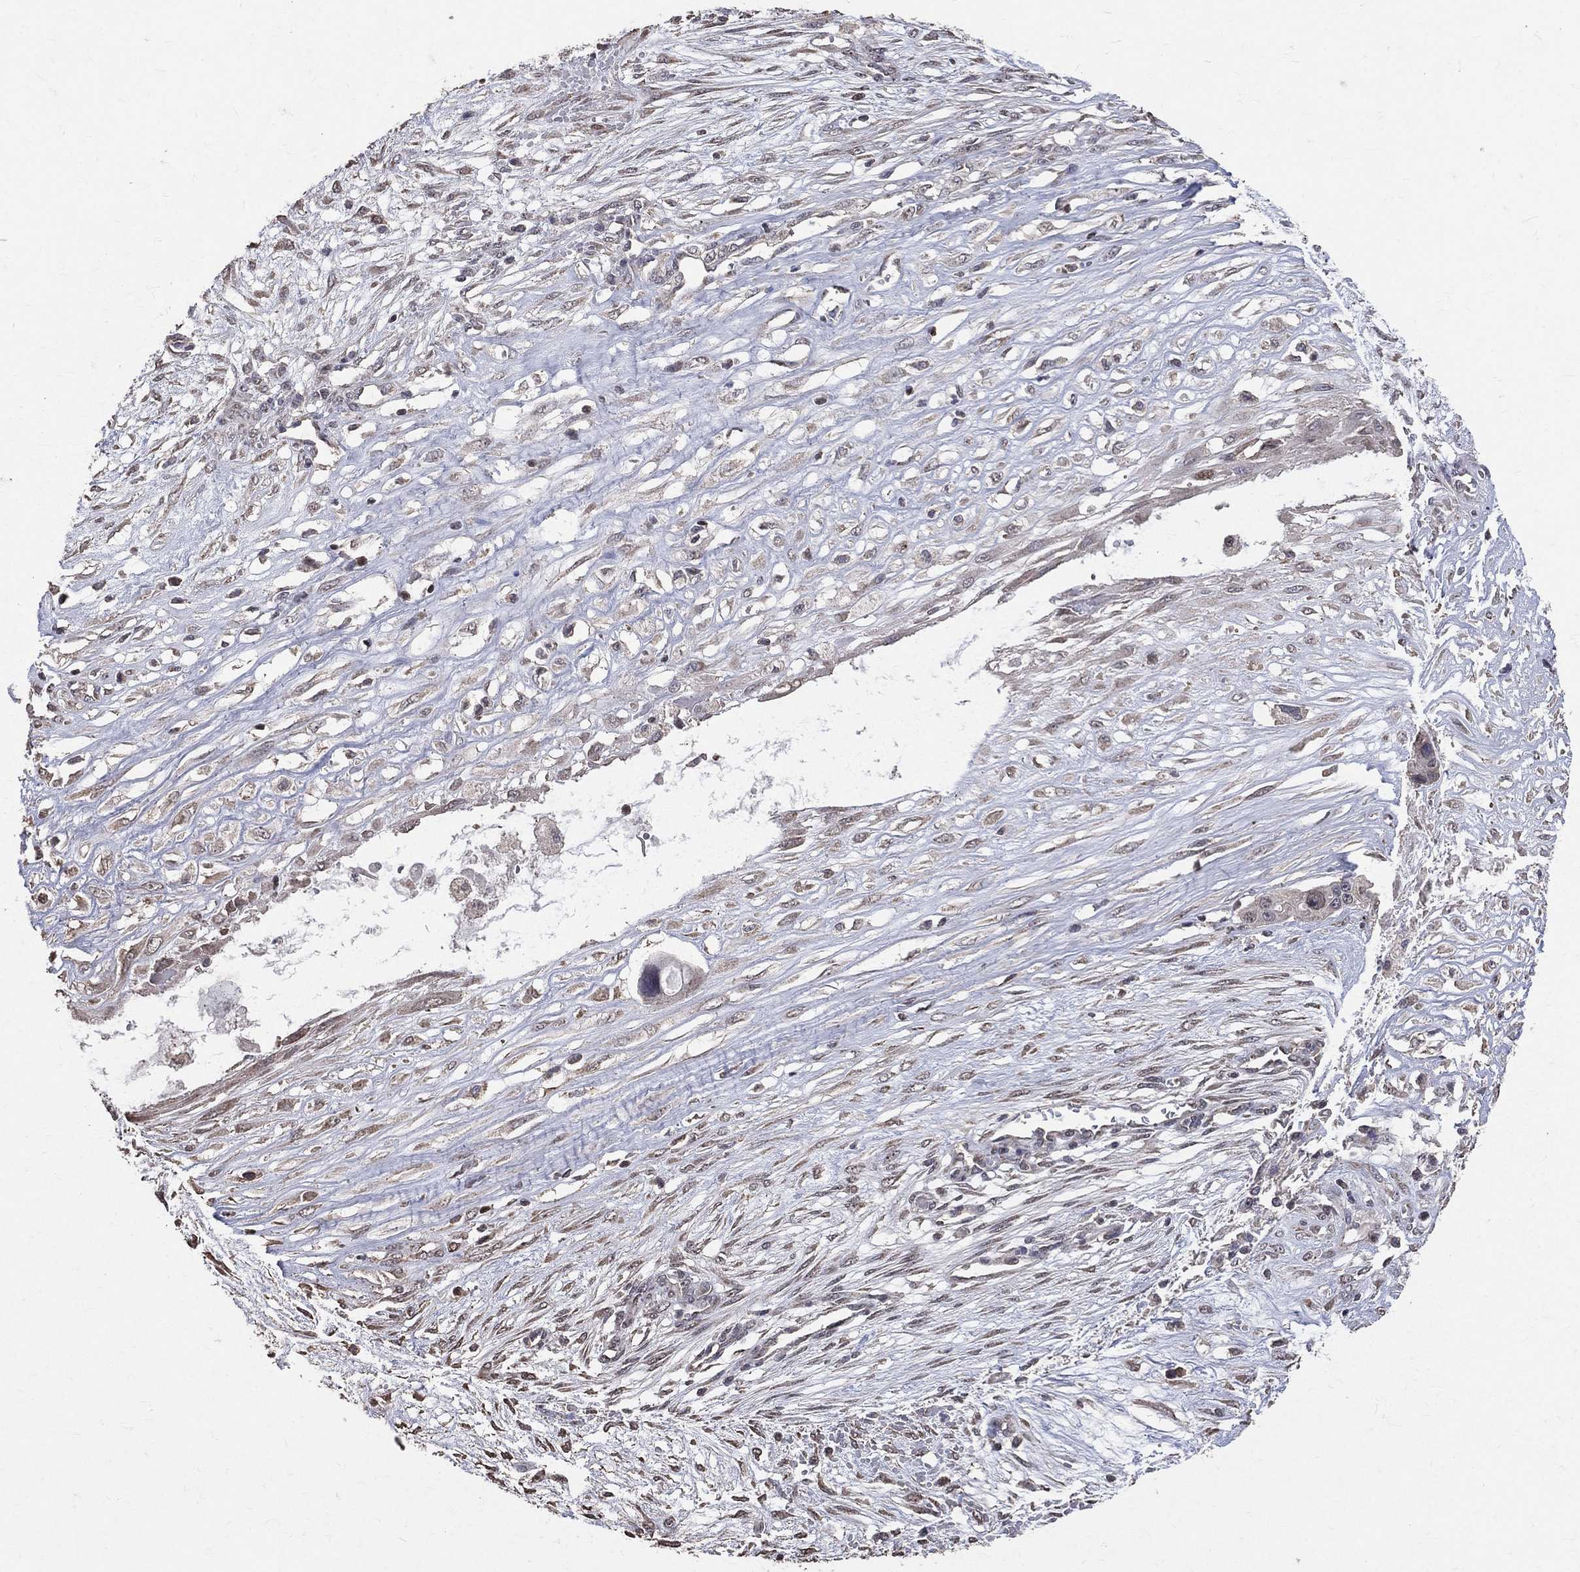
{"staining": {"intensity": "weak", "quantity": "<25%", "location": "cytoplasmic/membranous"}, "tissue": "ovarian cancer", "cell_type": "Tumor cells", "image_type": "cancer", "snomed": [{"axis": "morphology", "description": "Cystadenocarcinoma, serous, NOS"}, {"axis": "topography", "description": "Ovary"}], "caption": "An immunohistochemistry micrograph of ovarian cancer is shown. There is no staining in tumor cells of ovarian cancer.", "gene": "LY6K", "patient": {"sex": "female", "age": 56}}